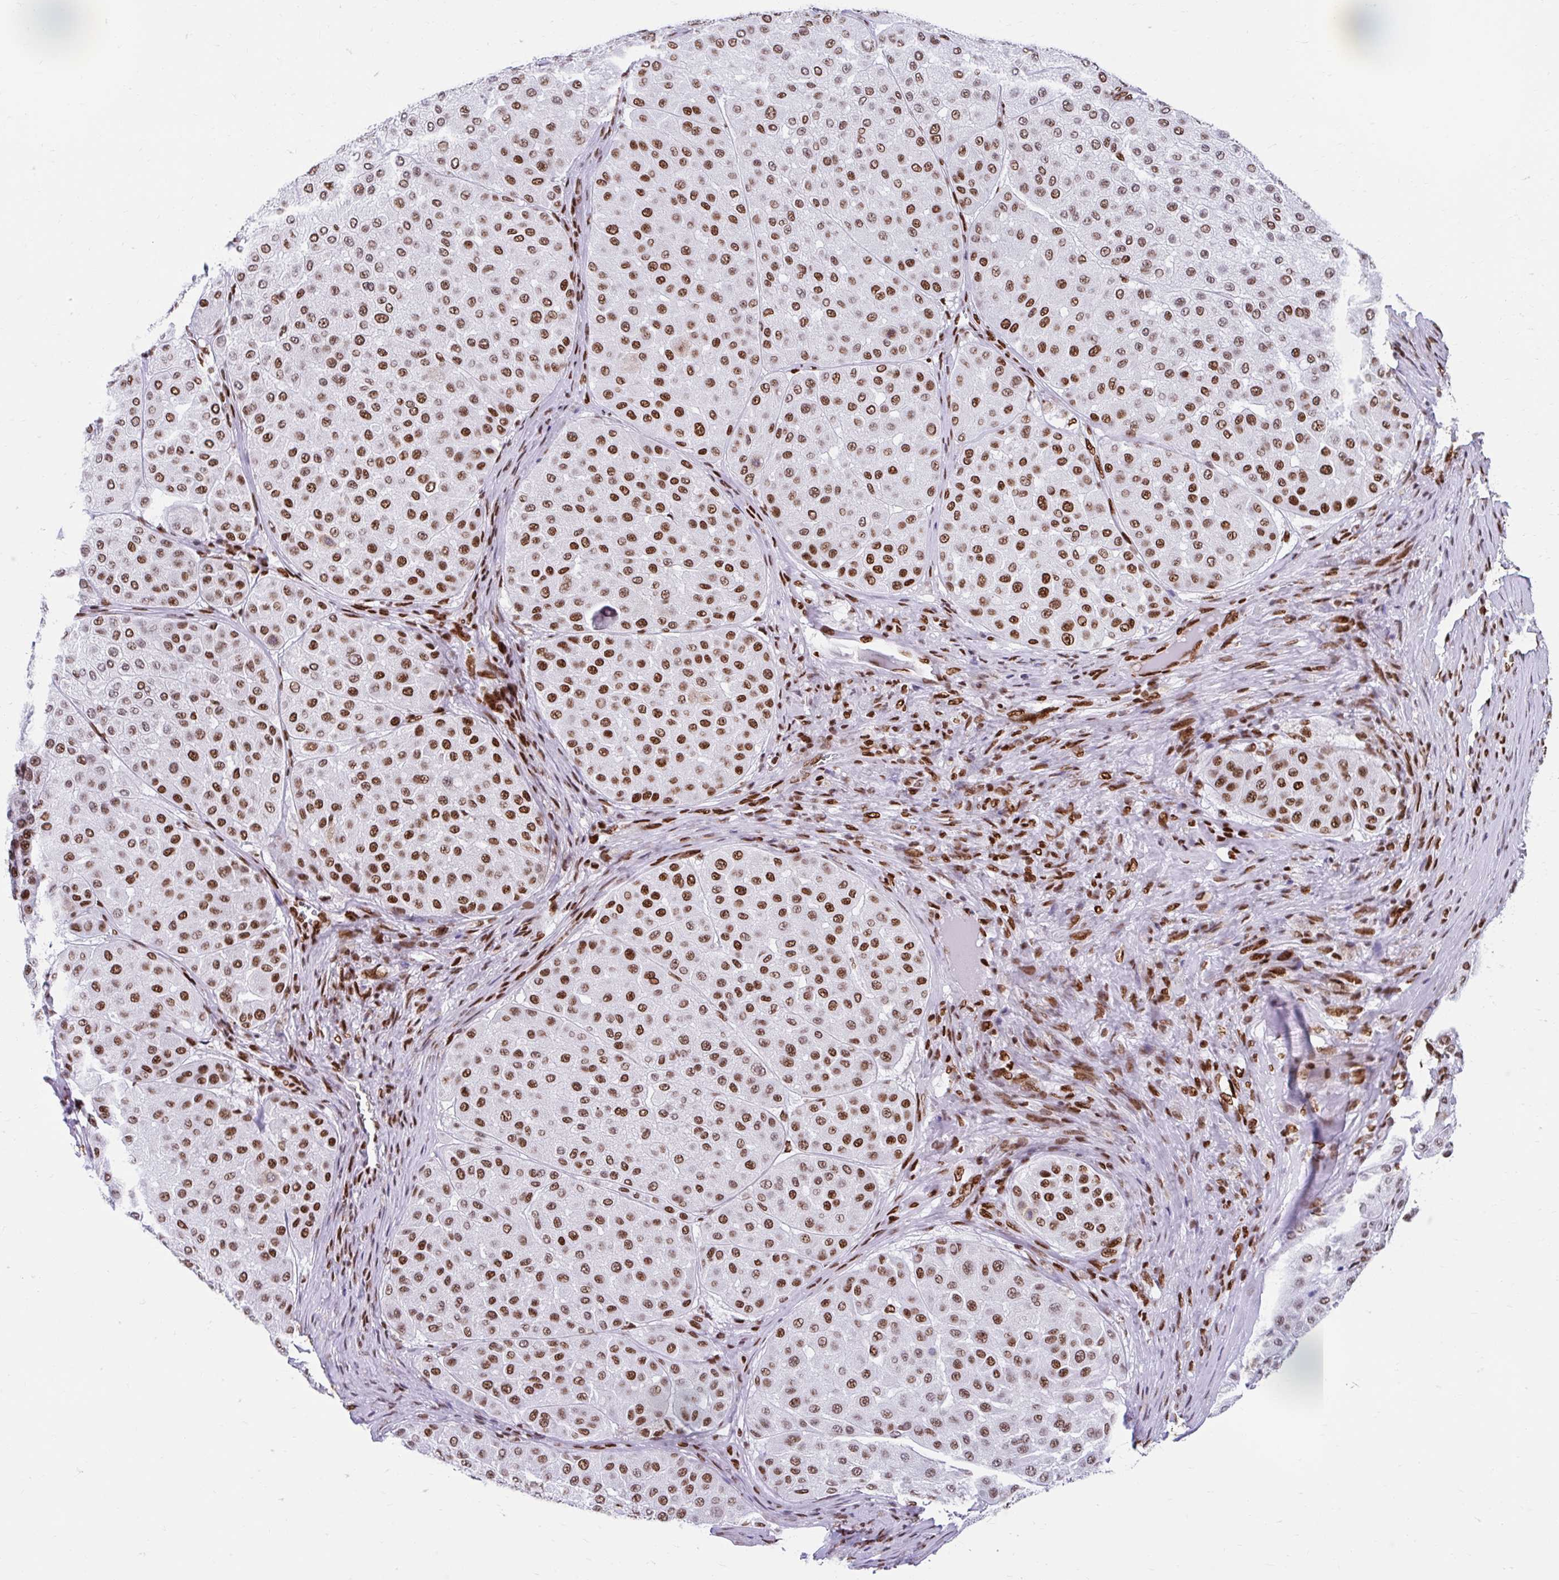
{"staining": {"intensity": "moderate", "quantity": ">75%", "location": "nuclear"}, "tissue": "melanoma", "cell_type": "Tumor cells", "image_type": "cancer", "snomed": [{"axis": "morphology", "description": "Malignant melanoma, Metastatic site"}, {"axis": "topography", "description": "Smooth muscle"}], "caption": "Protein expression analysis of melanoma exhibits moderate nuclear expression in about >75% of tumor cells.", "gene": "KHDRBS1", "patient": {"sex": "male", "age": 41}}